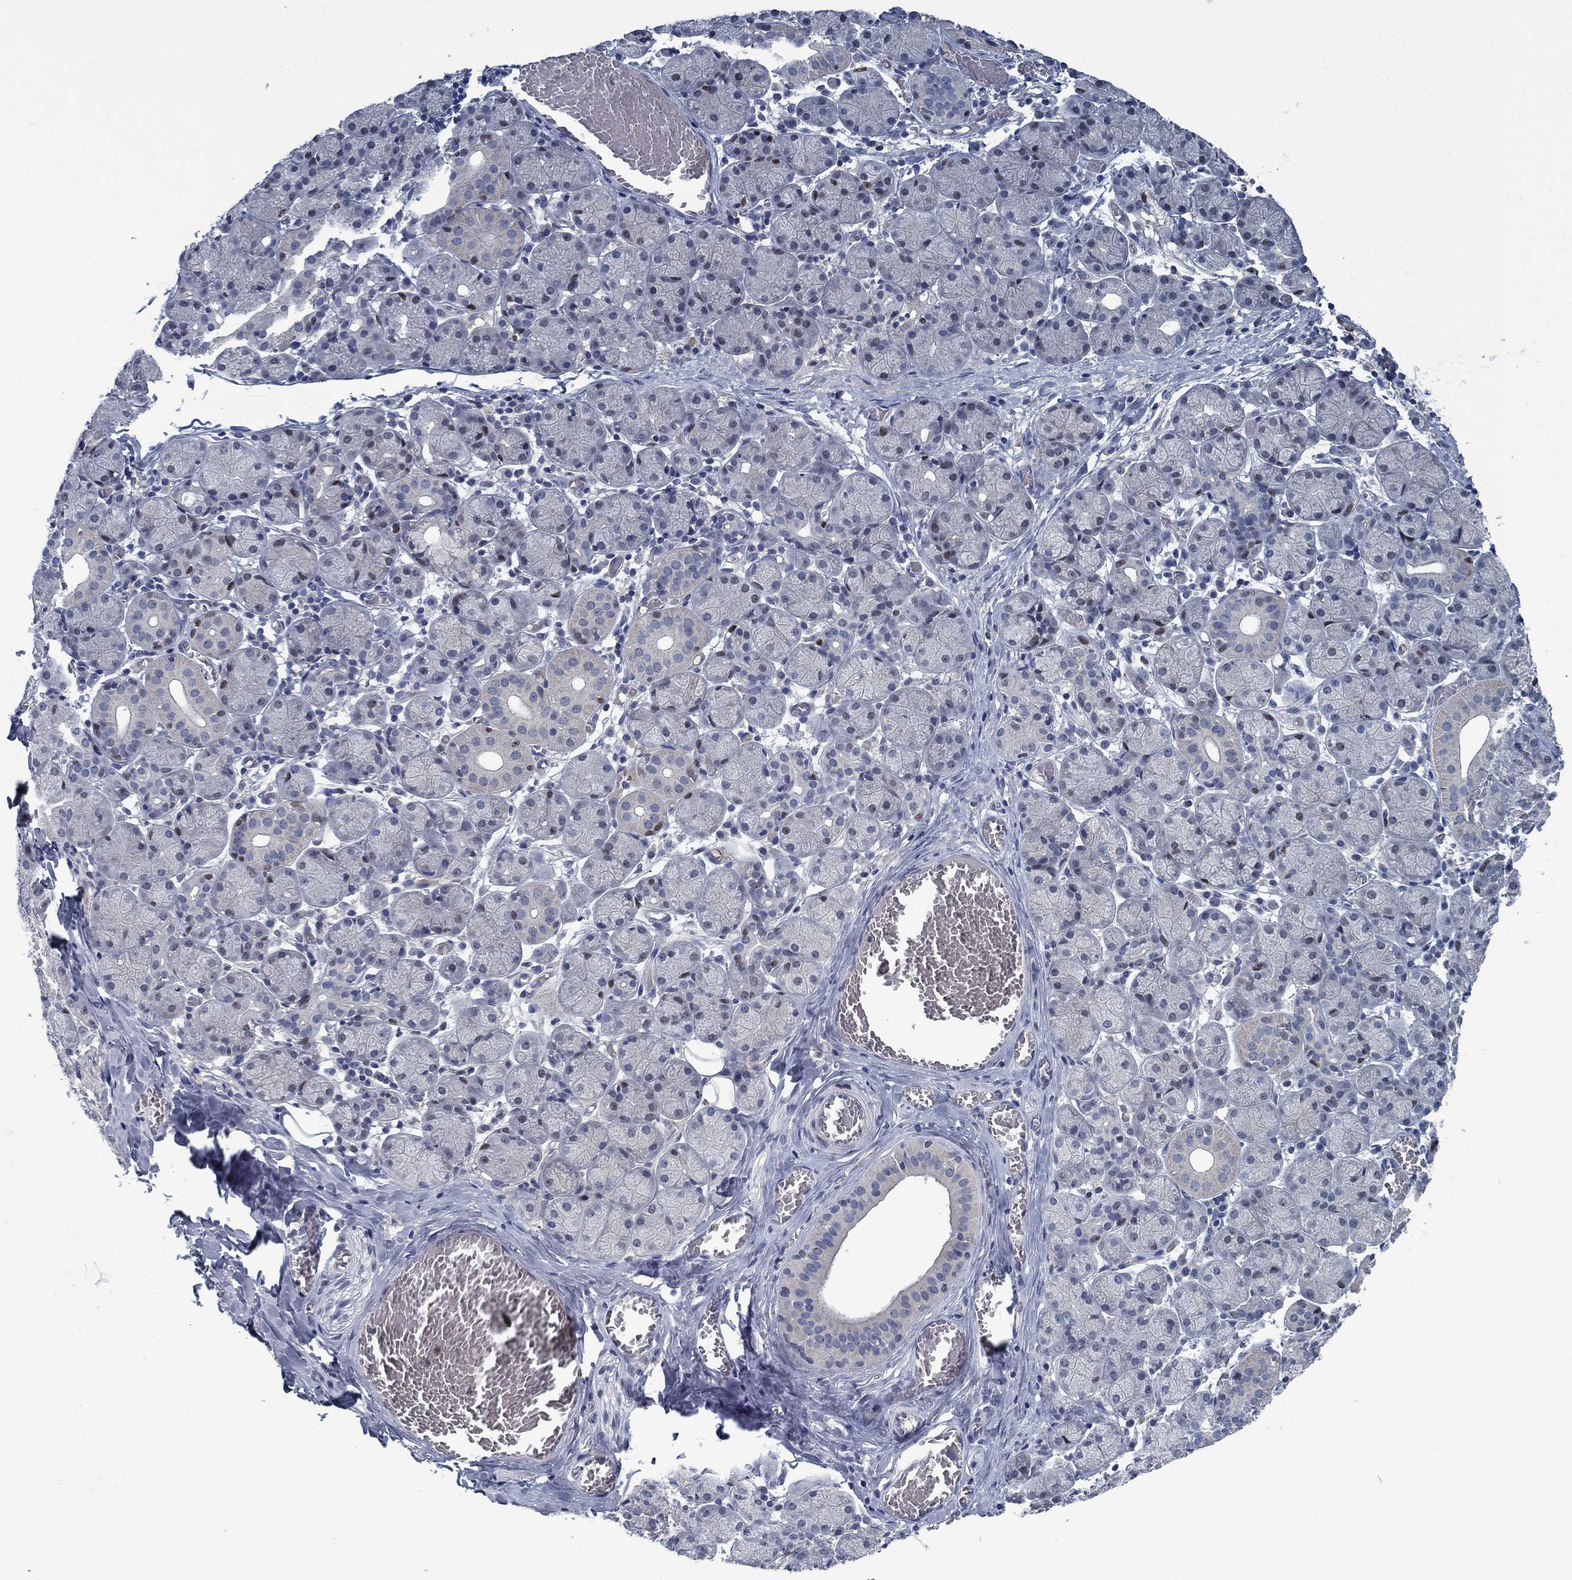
{"staining": {"intensity": "negative", "quantity": "none", "location": "none"}, "tissue": "salivary gland", "cell_type": "Glandular cells", "image_type": "normal", "snomed": [{"axis": "morphology", "description": "Normal tissue, NOS"}, {"axis": "topography", "description": "Salivary gland"}, {"axis": "topography", "description": "Peripheral nerve tissue"}], "caption": "Immunohistochemical staining of normal salivary gland reveals no significant positivity in glandular cells.", "gene": "PNMA8A", "patient": {"sex": "female", "age": 24}}